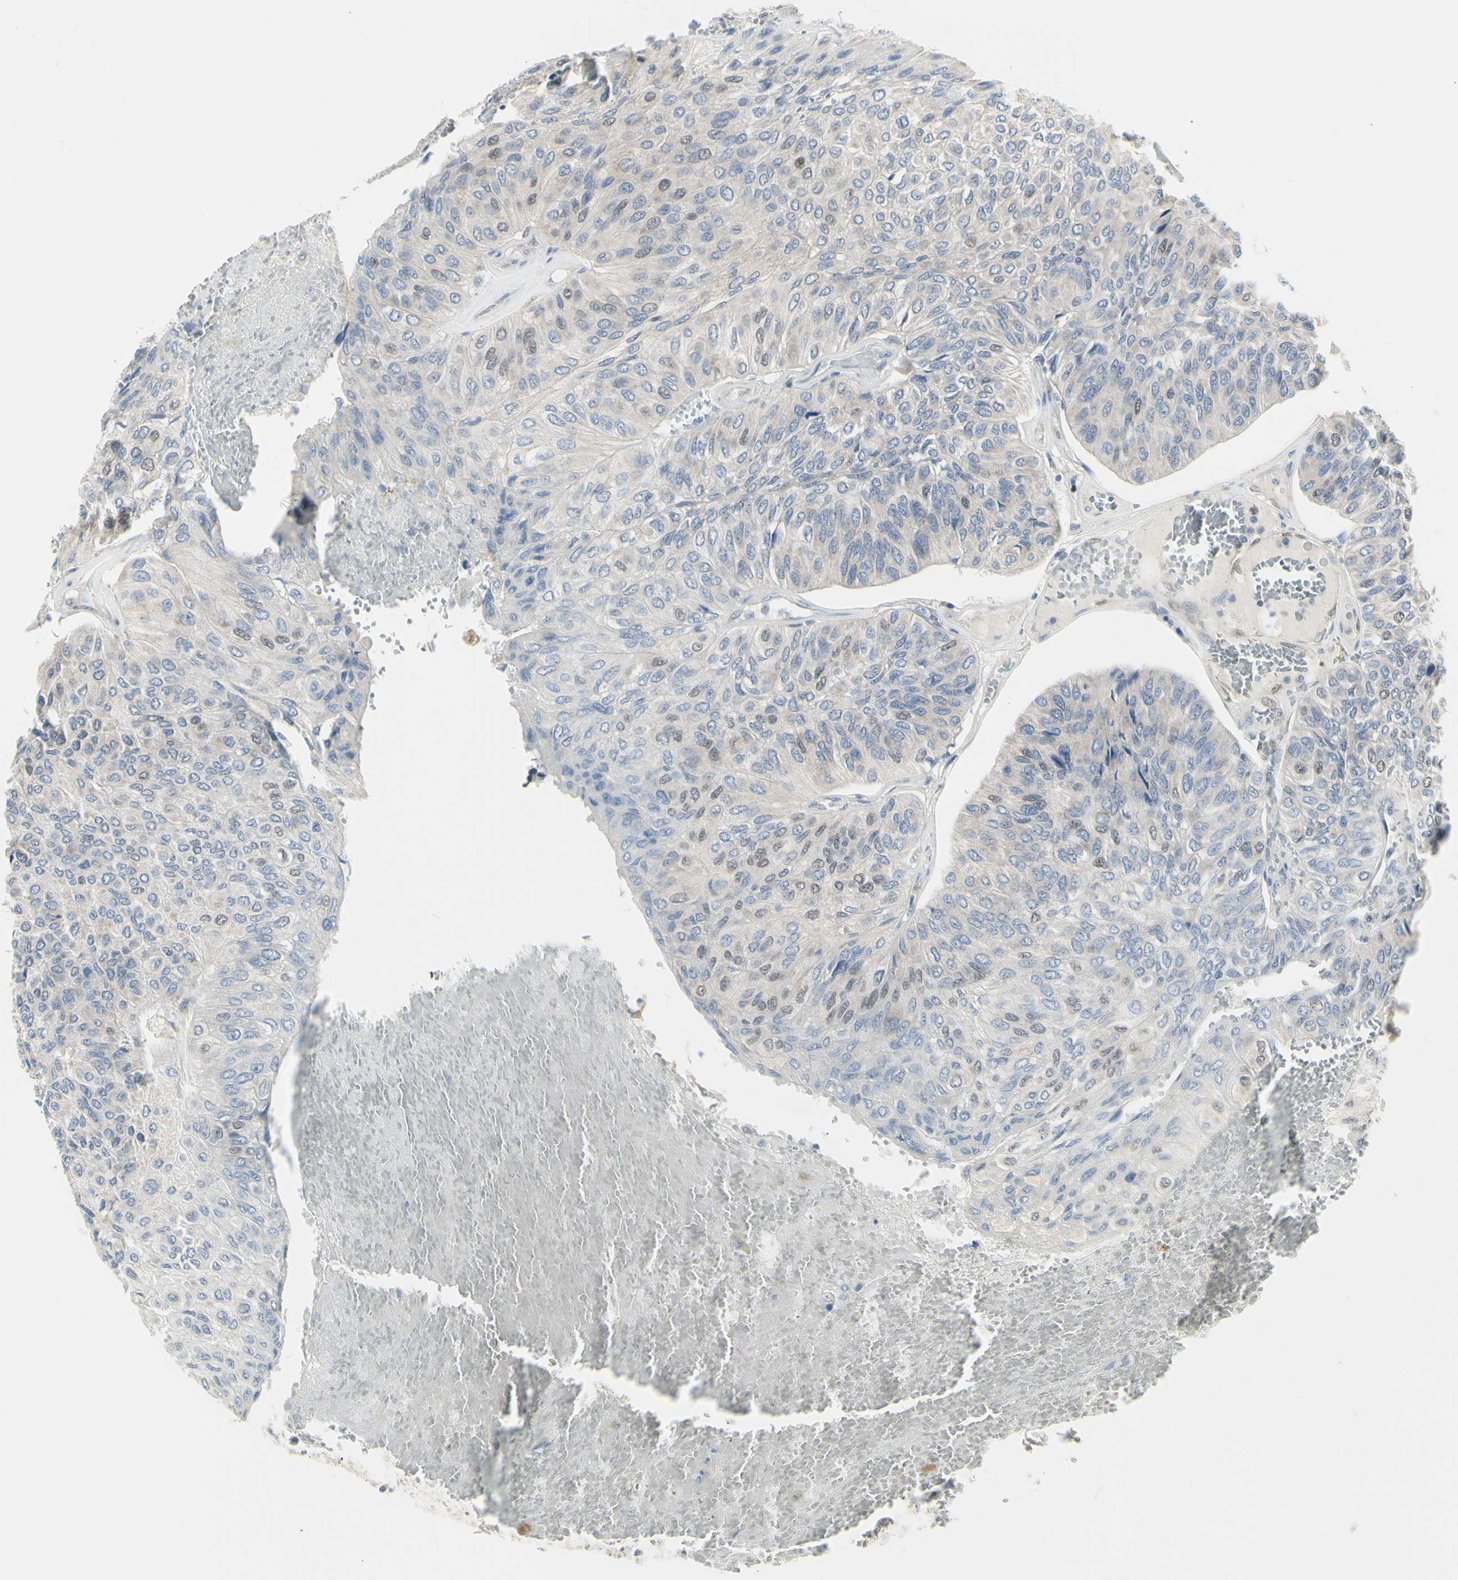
{"staining": {"intensity": "negative", "quantity": "none", "location": "none"}, "tissue": "urothelial cancer", "cell_type": "Tumor cells", "image_type": "cancer", "snomed": [{"axis": "morphology", "description": "Urothelial carcinoma, High grade"}, {"axis": "topography", "description": "Urinary bladder"}], "caption": "High power microscopy micrograph of an immunohistochemistry histopathology image of urothelial cancer, revealing no significant expression in tumor cells. (Stains: DAB (3,3'-diaminobenzidine) immunohistochemistry (IHC) with hematoxylin counter stain, Microscopy: brightfield microscopy at high magnification).", "gene": "DHRS7B", "patient": {"sex": "male", "age": 66}}